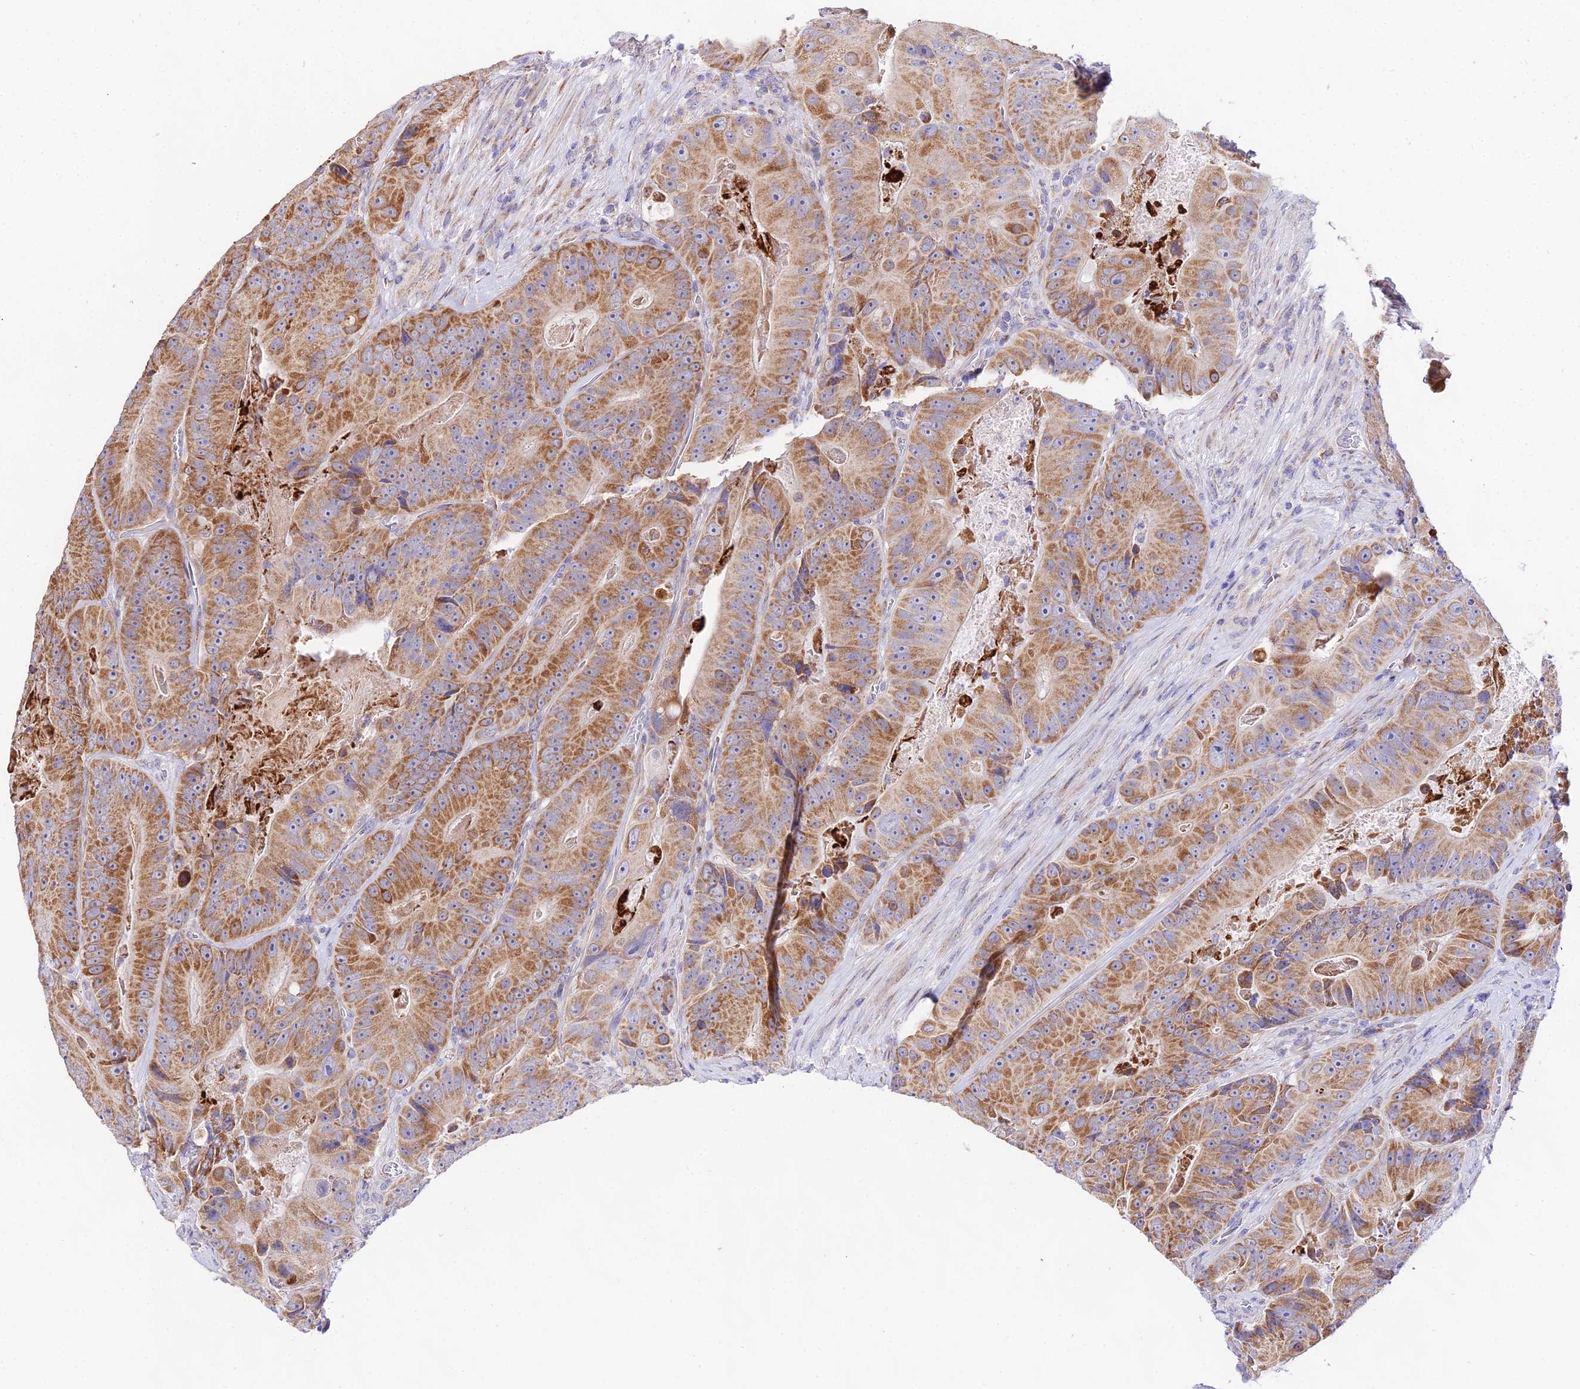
{"staining": {"intensity": "moderate", "quantity": ">75%", "location": "cytoplasmic/membranous"}, "tissue": "colorectal cancer", "cell_type": "Tumor cells", "image_type": "cancer", "snomed": [{"axis": "morphology", "description": "Adenocarcinoma, NOS"}, {"axis": "topography", "description": "Colon"}], "caption": "Tumor cells show medium levels of moderate cytoplasmic/membranous positivity in about >75% of cells in colorectal adenocarcinoma.", "gene": "ATP5PB", "patient": {"sex": "female", "age": 86}}